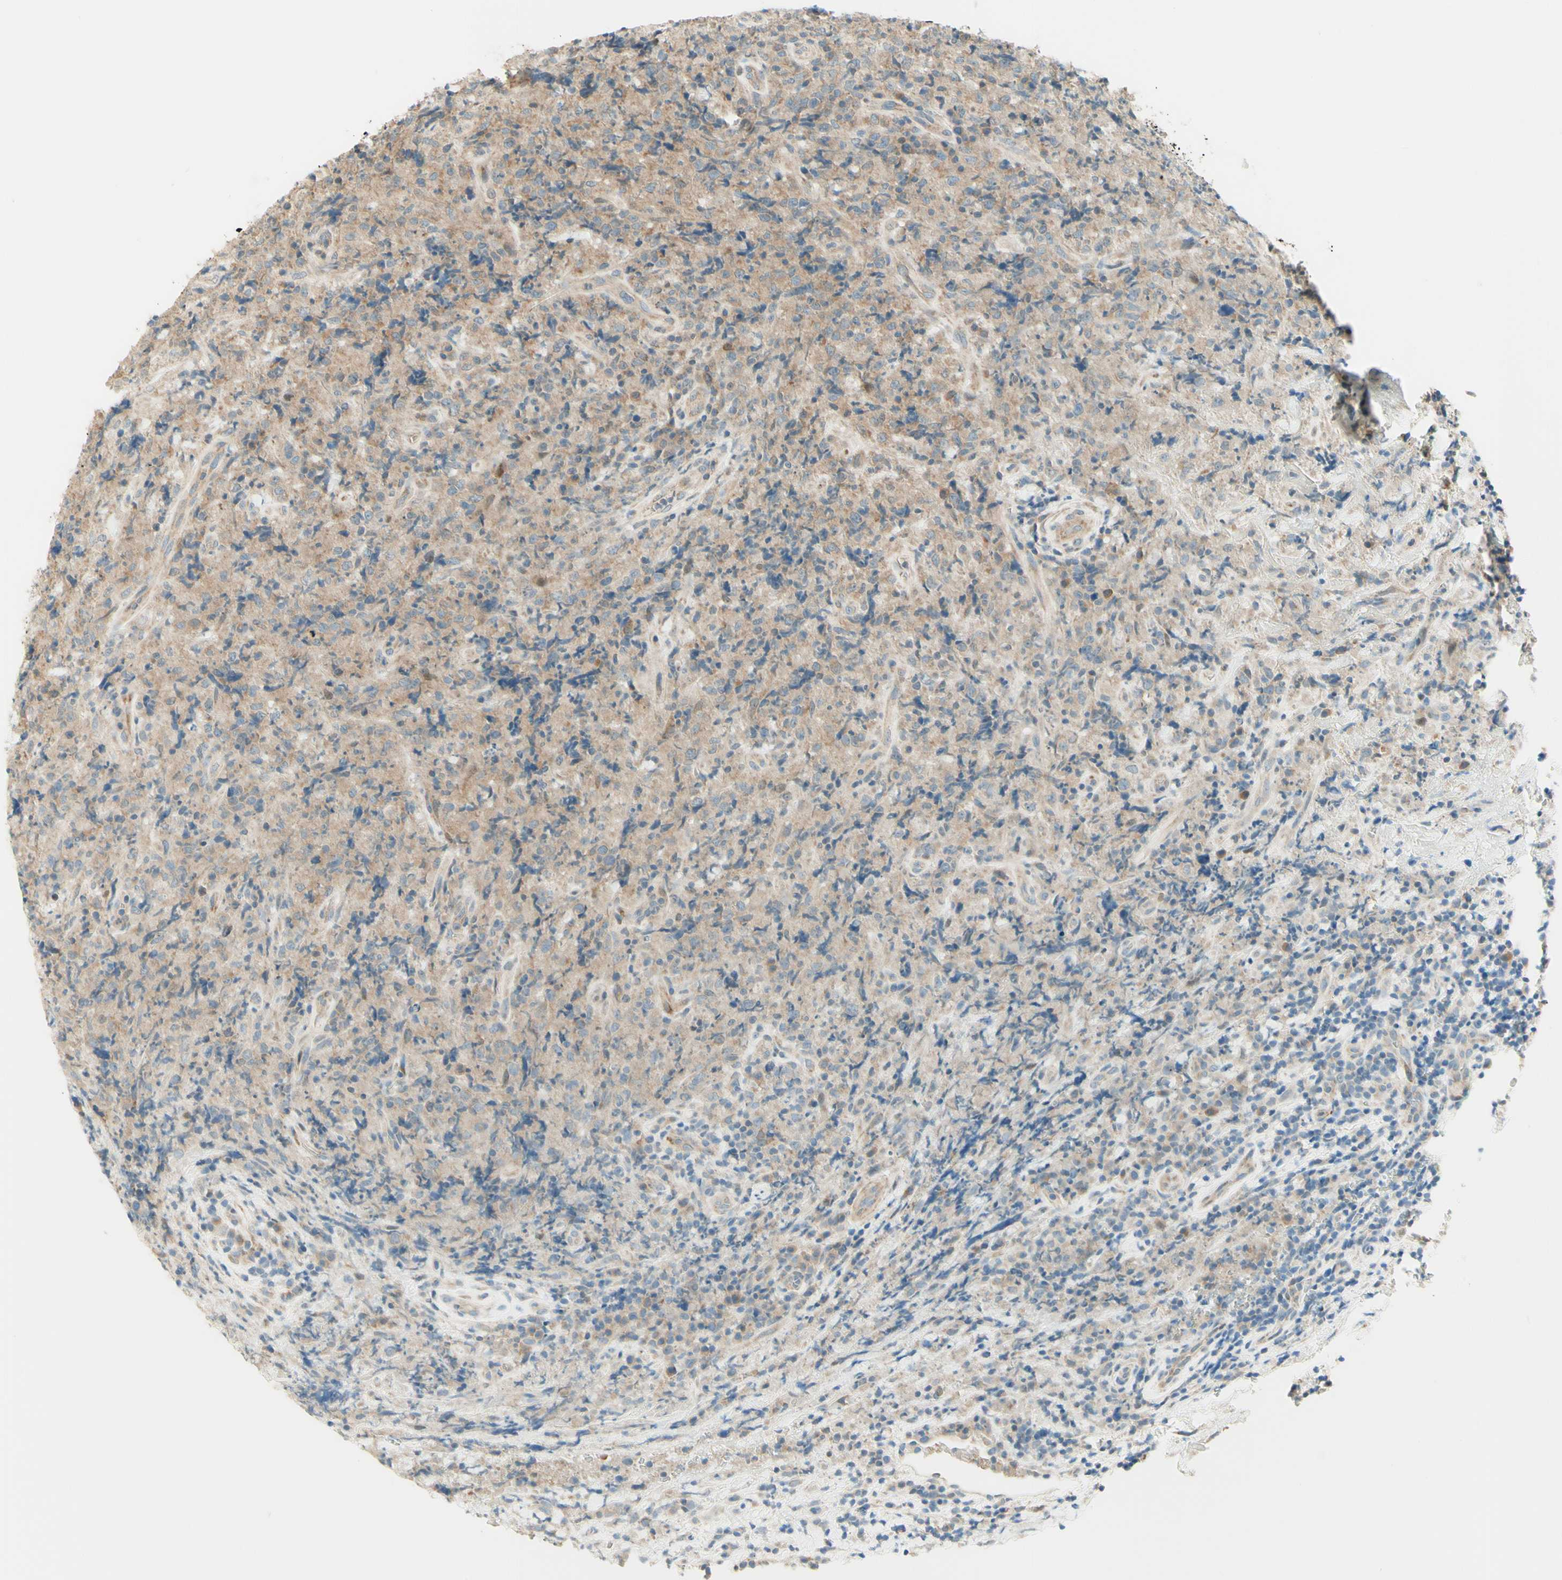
{"staining": {"intensity": "weak", "quantity": ">75%", "location": "cytoplasmic/membranous"}, "tissue": "lymphoma", "cell_type": "Tumor cells", "image_type": "cancer", "snomed": [{"axis": "morphology", "description": "Malignant lymphoma, non-Hodgkin's type, High grade"}, {"axis": "topography", "description": "Tonsil"}], "caption": "Immunohistochemical staining of human high-grade malignant lymphoma, non-Hodgkin's type shows weak cytoplasmic/membranous protein staining in approximately >75% of tumor cells.", "gene": "PROM1", "patient": {"sex": "female", "age": 36}}